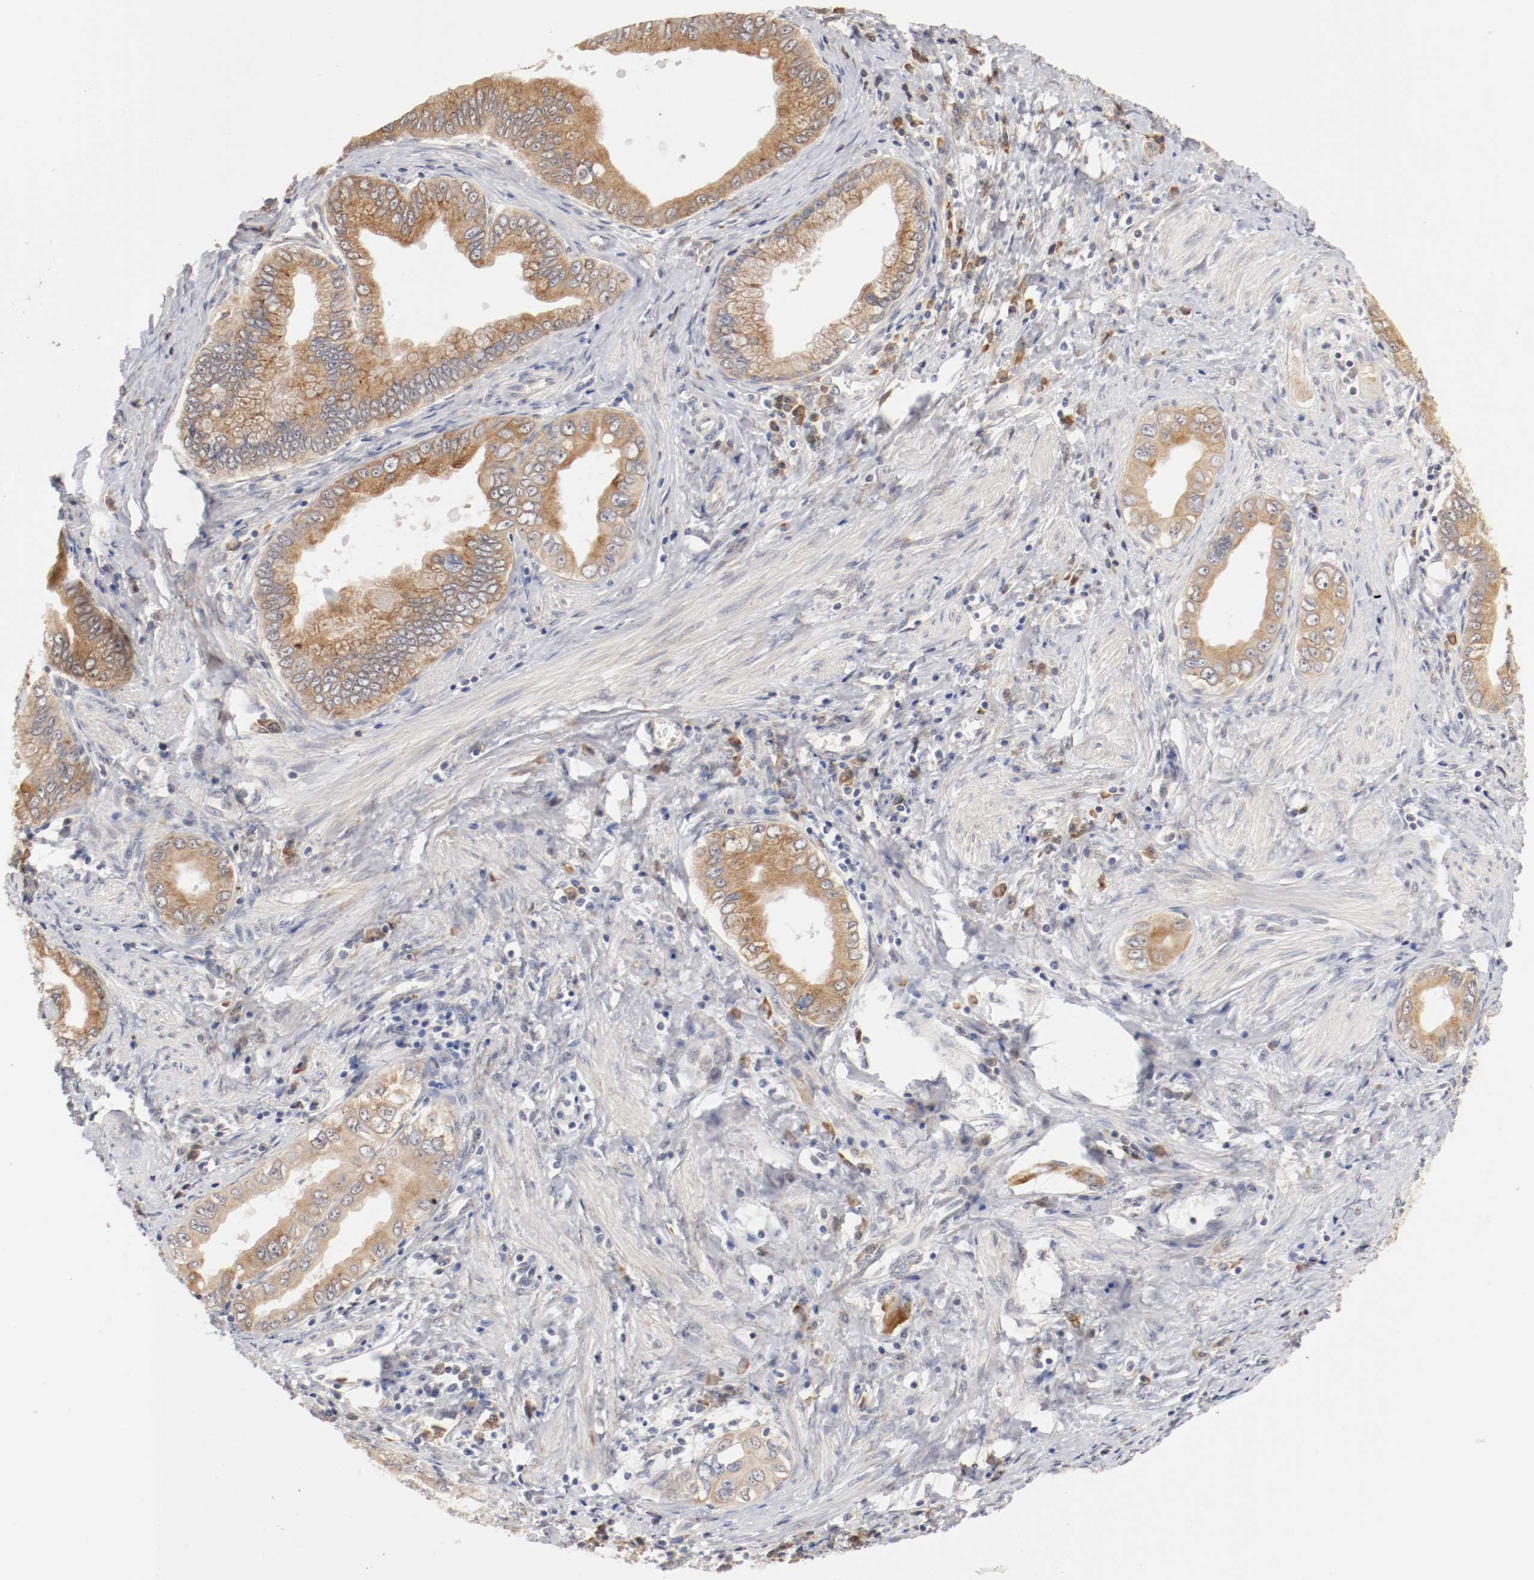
{"staining": {"intensity": "weak", "quantity": ">75%", "location": "cytoplasmic/membranous"}, "tissue": "pancreatic cancer", "cell_type": "Tumor cells", "image_type": "cancer", "snomed": [{"axis": "morphology", "description": "Normal tissue, NOS"}, {"axis": "topography", "description": "Lymph node"}], "caption": "DAB (3,3'-diaminobenzidine) immunohistochemical staining of human pancreatic cancer shows weak cytoplasmic/membranous protein staining in approximately >75% of tumor cells. (brown staining indicates protein expression, while blue staining denotes nuclei).", "gene": "FKBP3", "patient": {"sex": "male", "age": 50}}